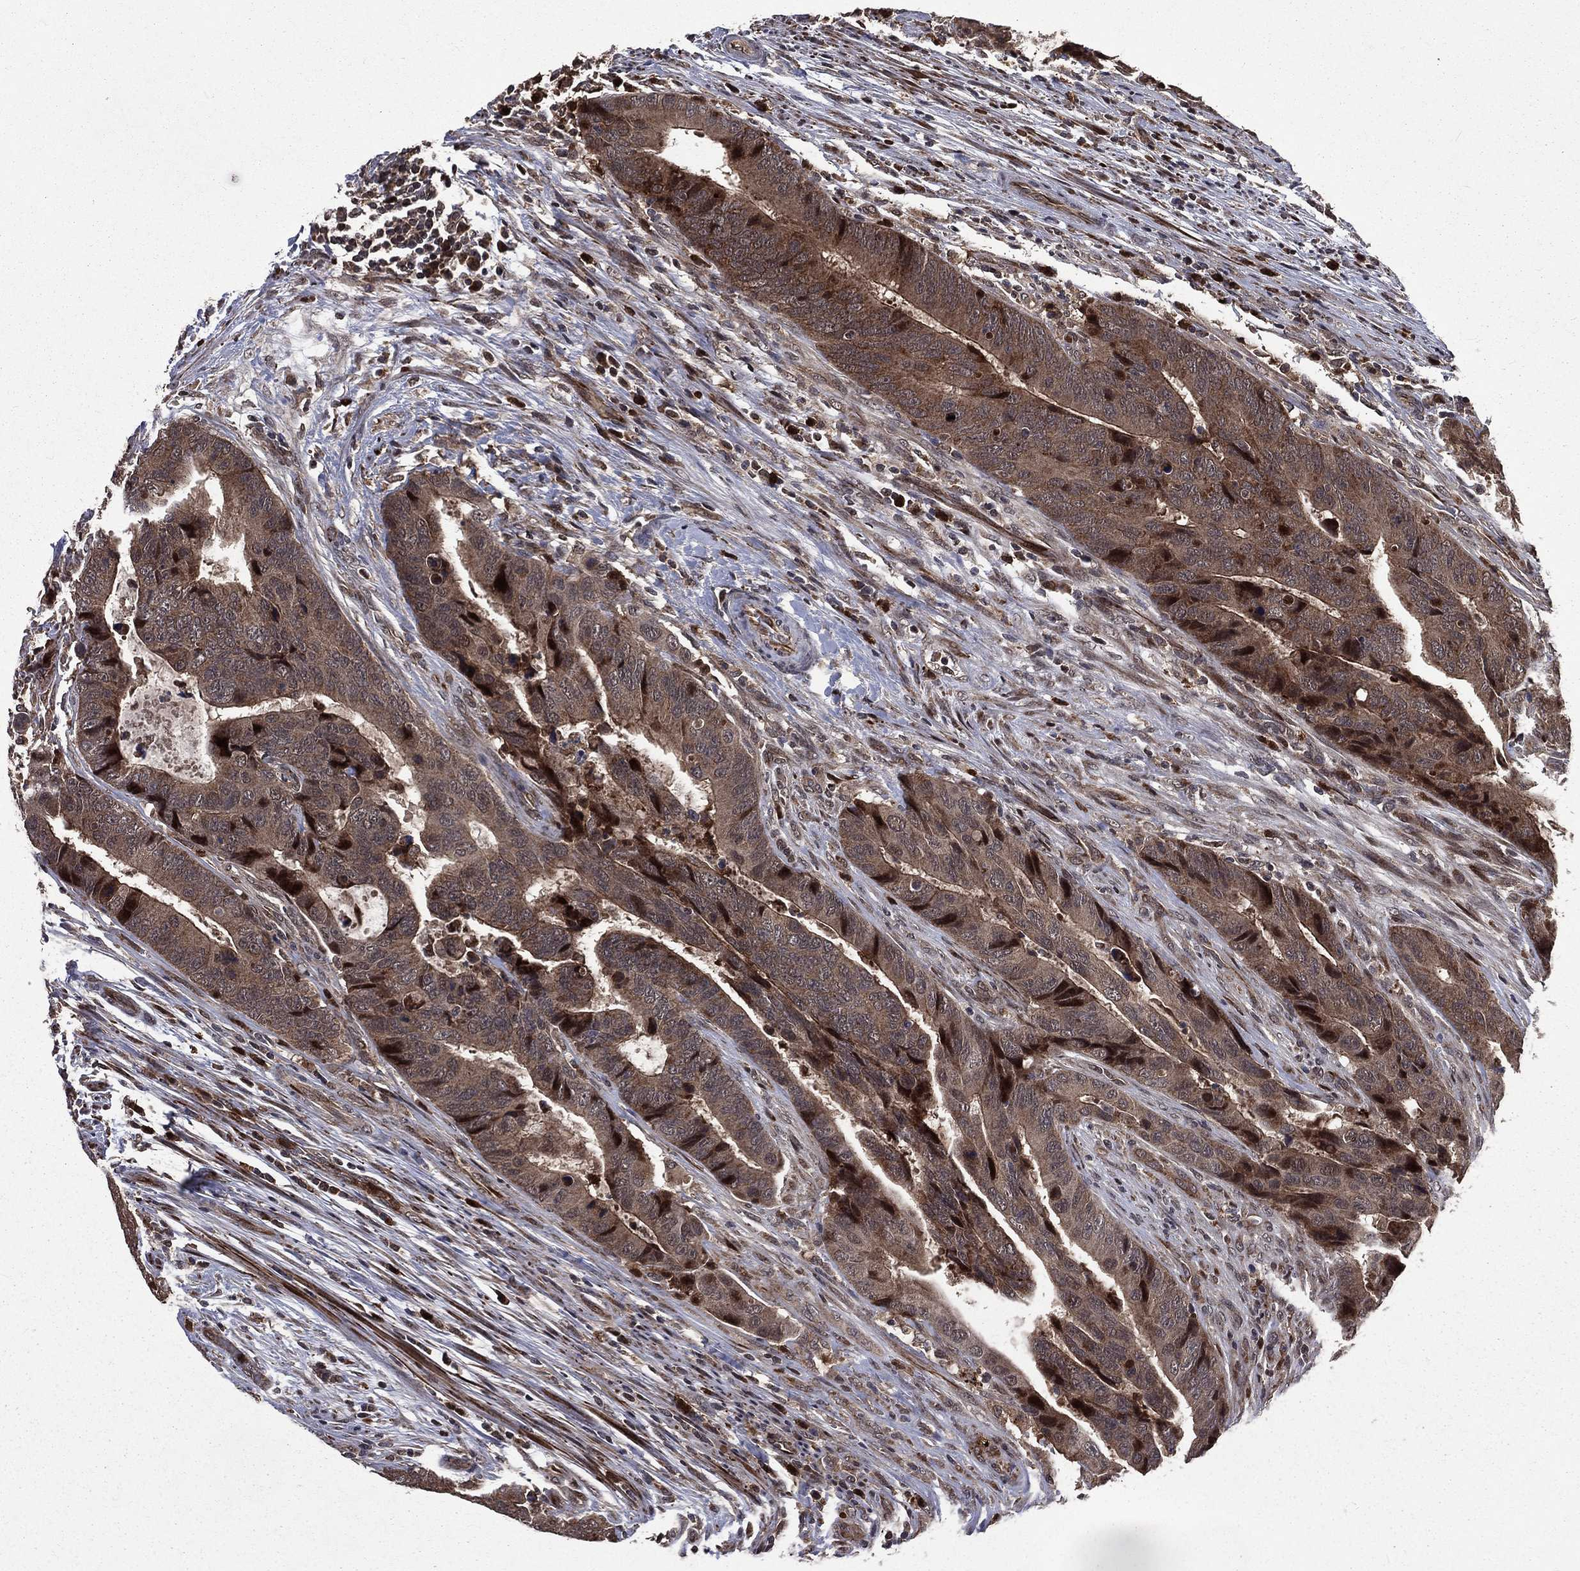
{"staining": {"intensity": "strong", "quantity": "<25%", "location": "cytoplasmic/membranous,nuclear"}, "tissue": "colorectal cancer", "cell_type": "Tumor cells", "image_type": "cancer", "snomed": [{"axis": "morphology", "description": "Adenocarcinoma, NOS"}, {"axis": "topography", "description": "Colon"}], "caption": "Brown immunohistochemical staining in colorectal adenocarcinoma displays strong cytoplasmic/membranous and nuclear staining in approximately <25% of tumor cells. (Brightfield microscopy of DAB IHC at high magnification).", "gene": "LENG8", "patient": {"sex": "female", "age": 56}}